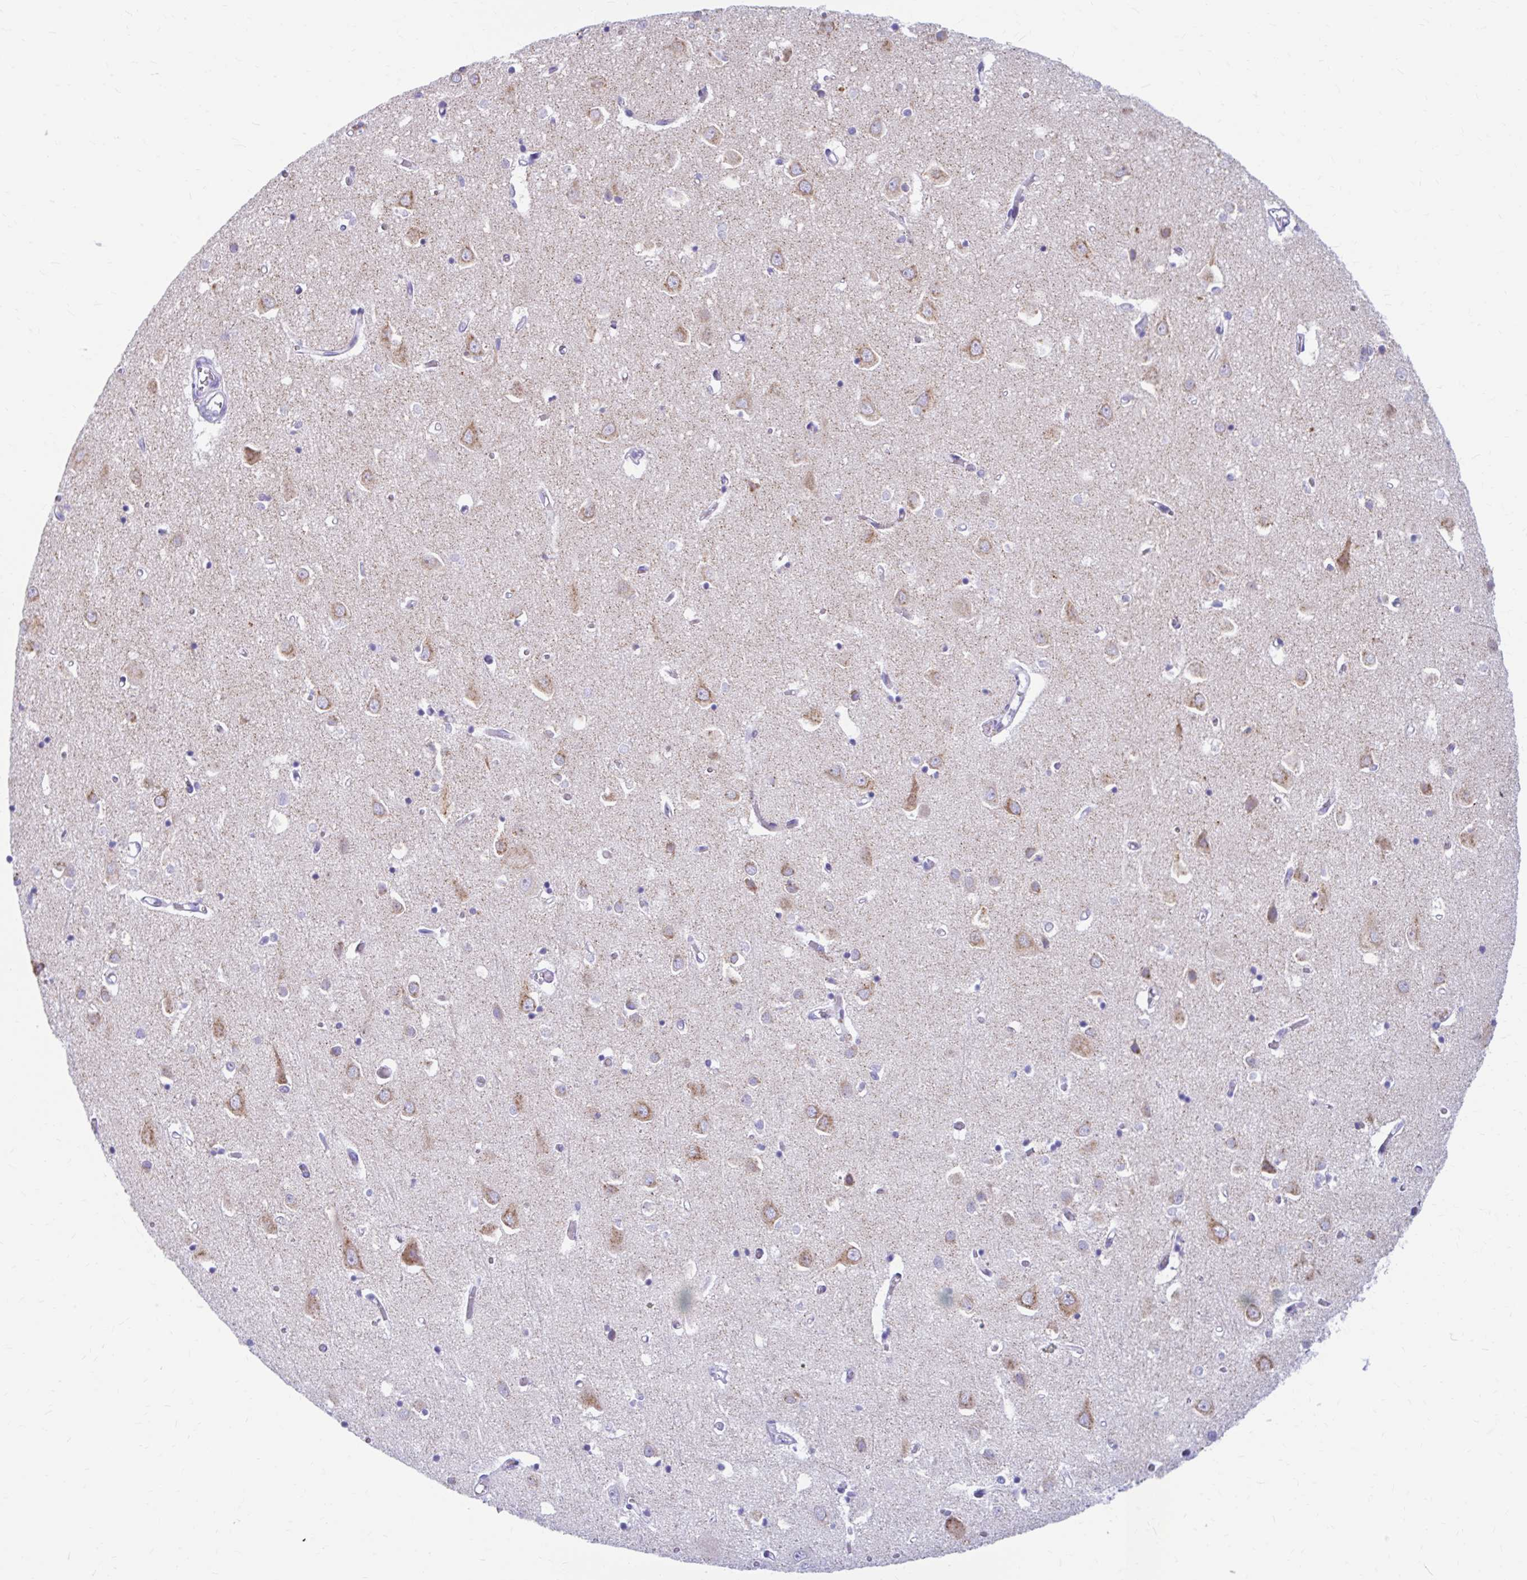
{"staining": {"intensity": "negative", "quantity": "none", "location": "none"}, "tissue": "cerebral cortex", "cell_type": "Endothelial cells", "image_type": "normal", "snomed": [{"axis": "morphology", "description": "Normal tissue, NOS"}, {"axis": "topography", "description": "Cerebral cortex"}], "caption": "Benign cerebral cortex was stained to show a protein in brown. There is no significant expression in endothelial cells. The staining was performed using DAB (3,3'-diaminobenzidine) to visualize the protein expression in brown, while the nuclei were stained in blue with hematoxylin (Magnification: 20x).", "gene": "NSG2", "patient": {"sex": "male", "age": 70}}